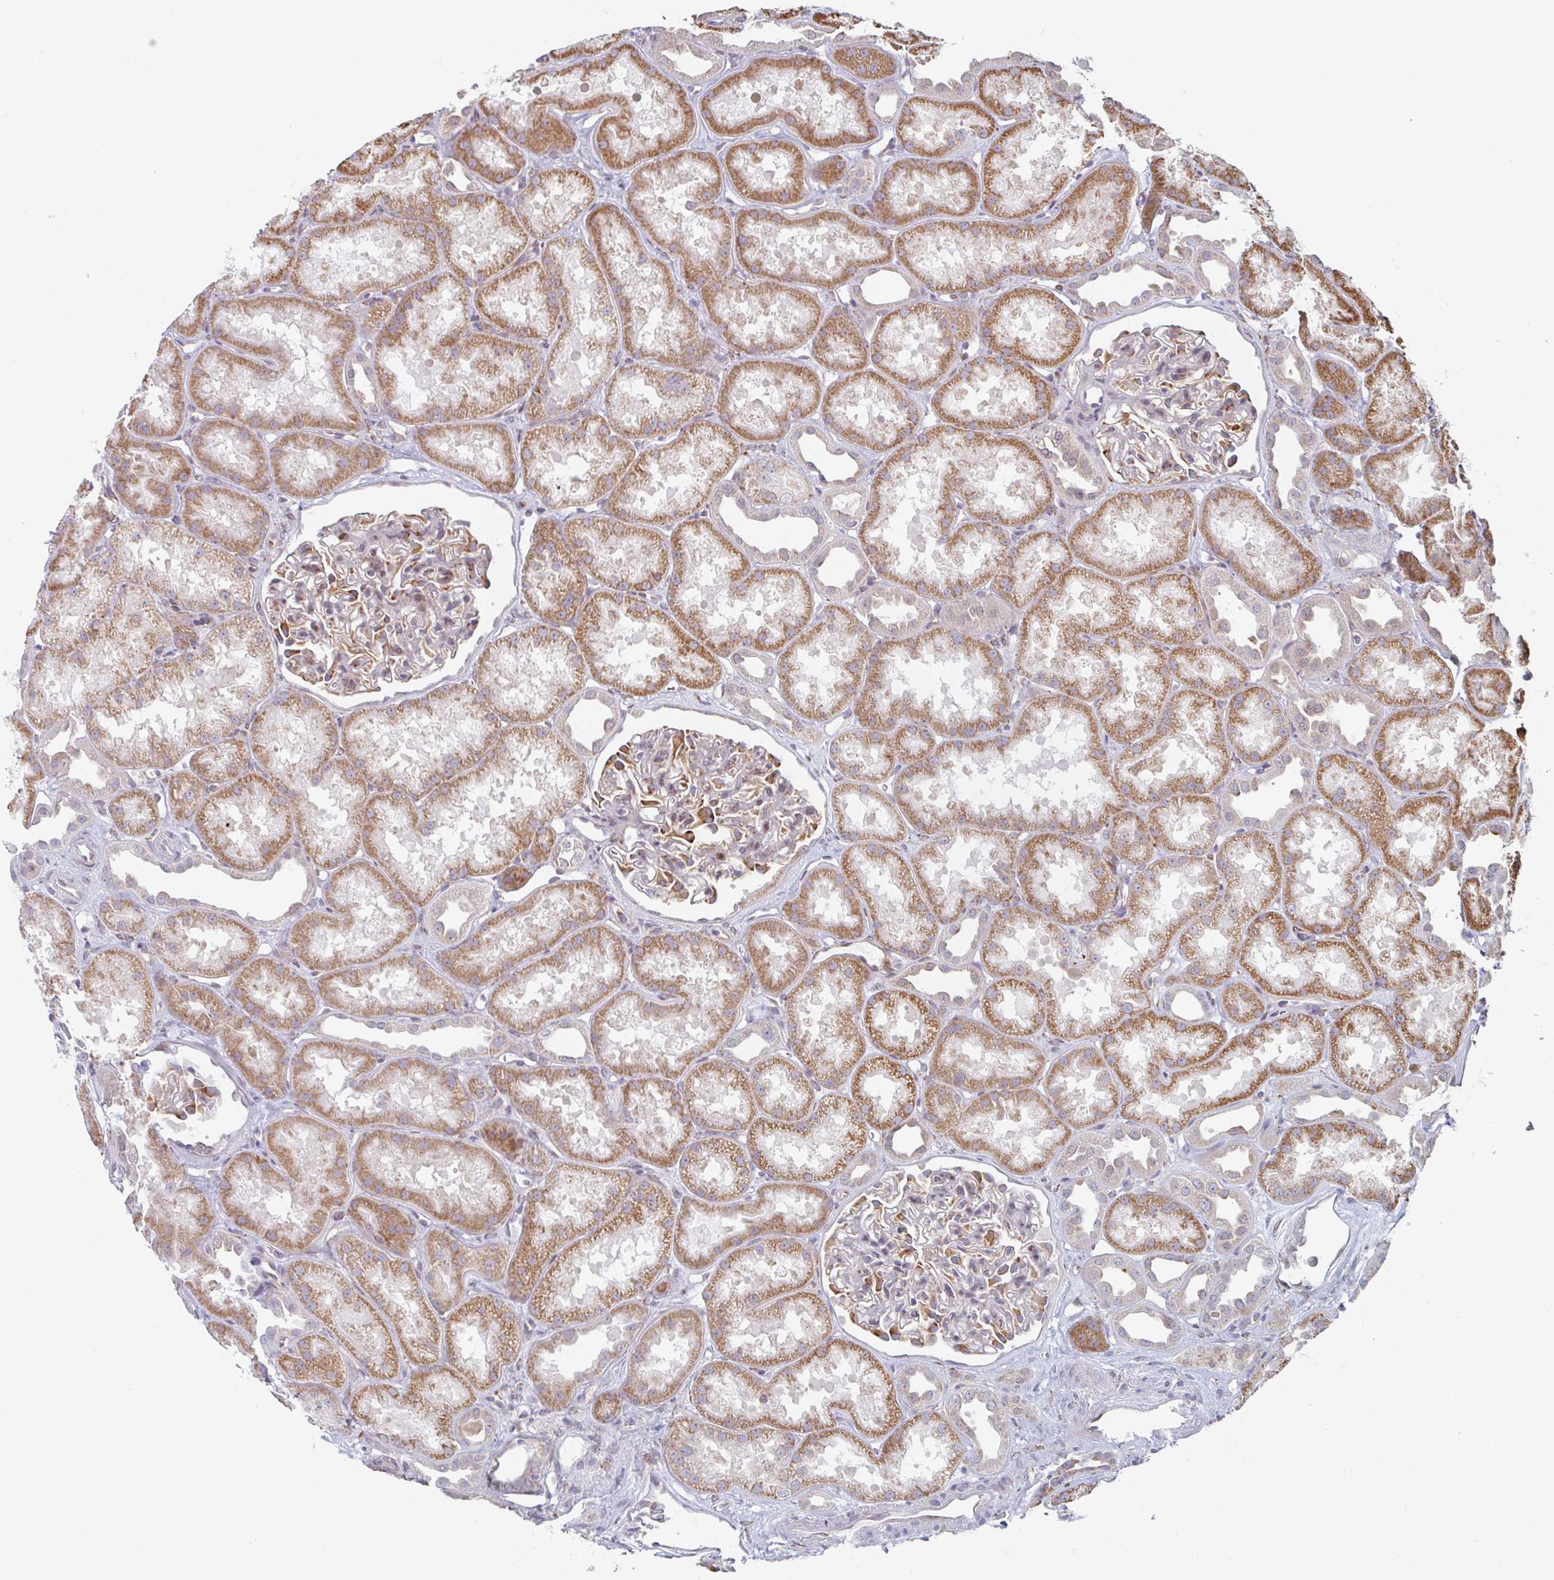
{"staining": {"intensity": "moderate", "quantity": "<25%", "location": "cytoplasmic/membranous"}, "tissue": "kidney", "cell_type": "Cells in glomeruli", "image_type": "normal", "snomed": [{"axis": "morphology", "description": "Normal tissue, NOS"}, {"axis": "topography", "description": "Kidney"}], "caption": "Normal kidney shows moderate cytoplasmic/membranous positivity in approximately <25% of cells in glomeruli, visualized by immunohistochemistry.", "gene": "TRAPPC10", "patient": {"sex": "male", "age": 61}}